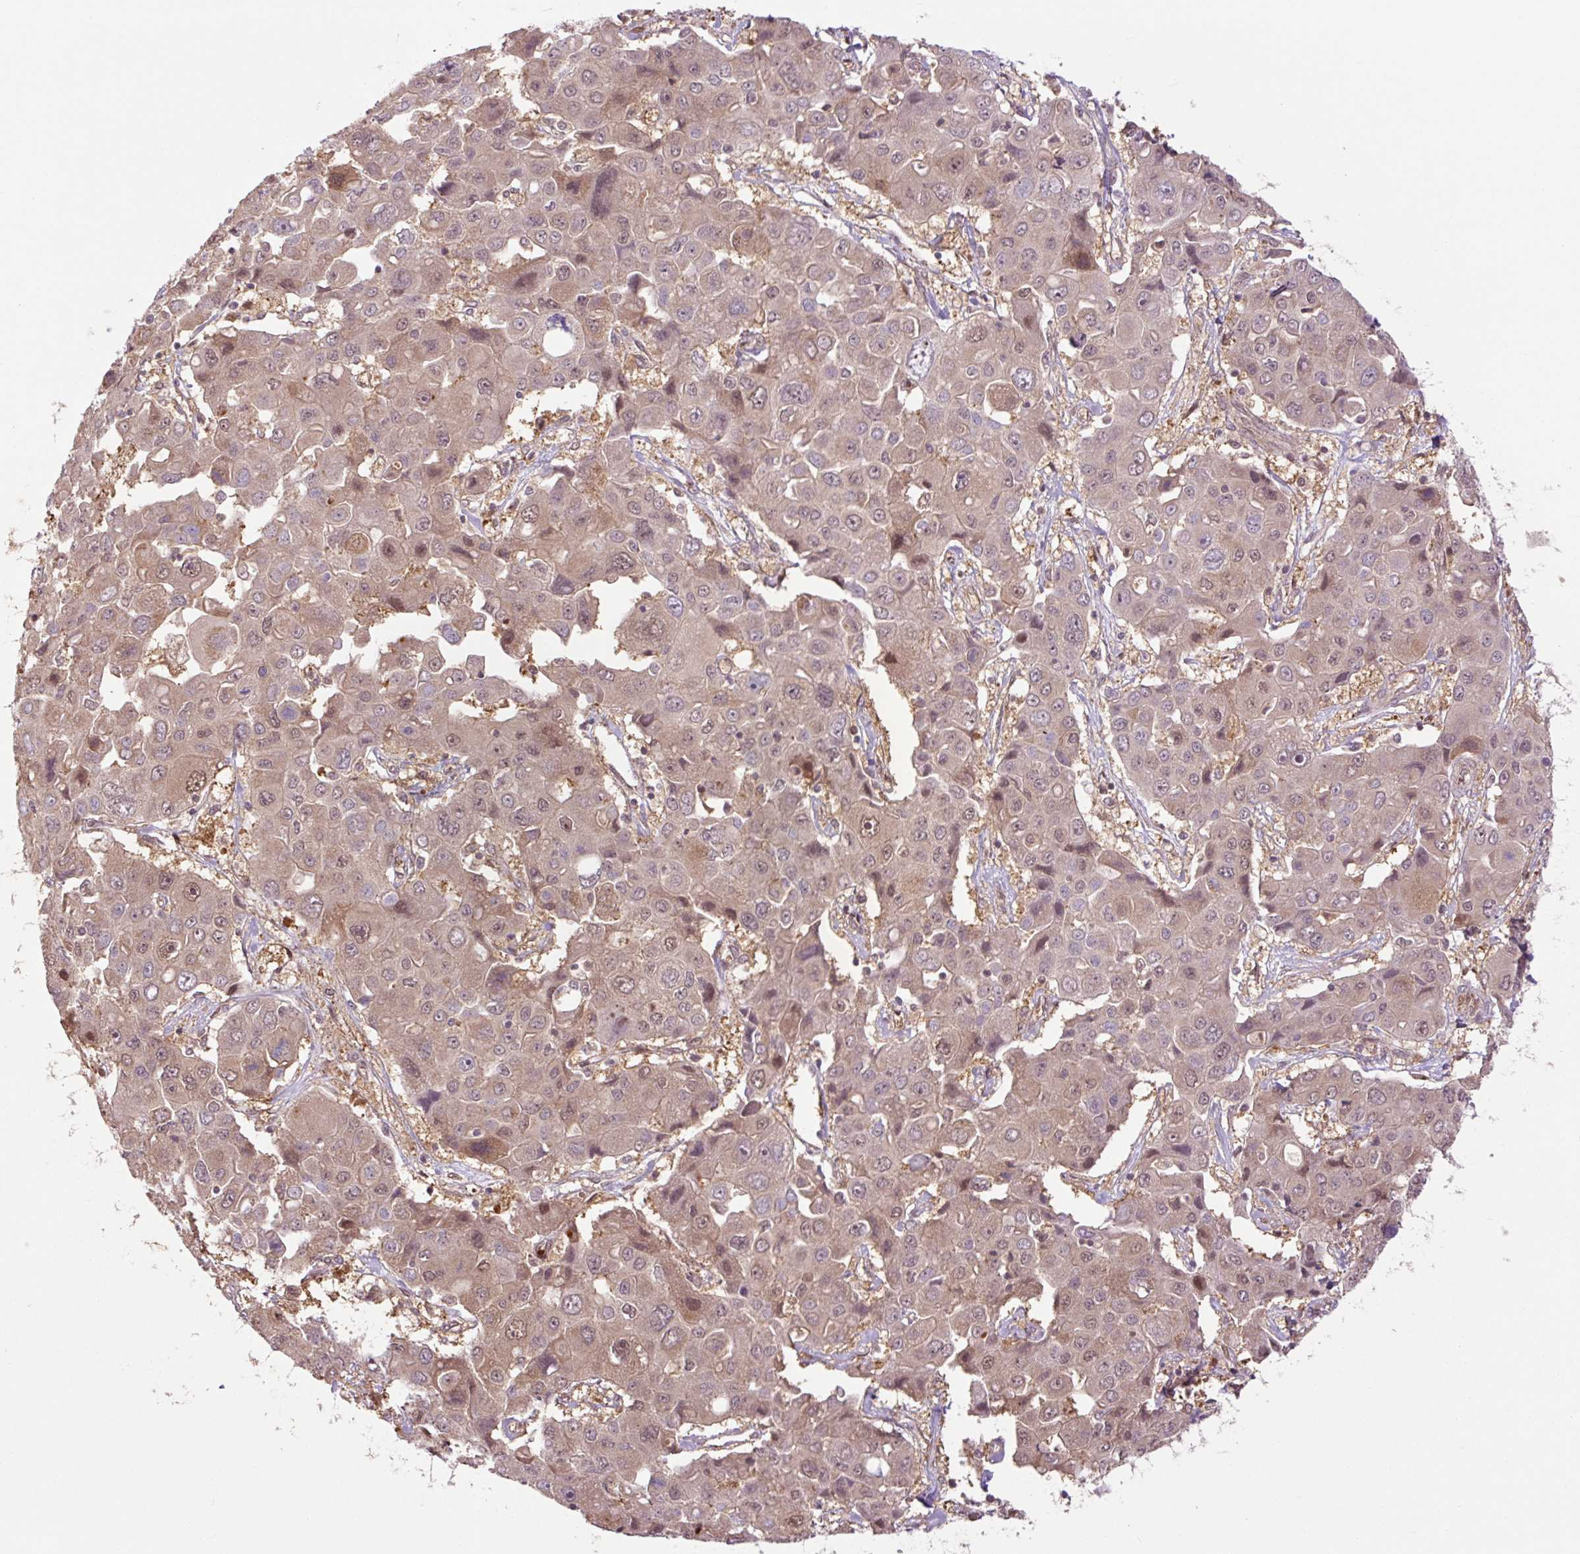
{"staining": {"intensity": "weak", "quantity": "25%-75%", "location": "cytoplasmic/membranous,nuclear"}, "tissue": "liver cancer", "cell_type": "Tumor cells", "image_type": "cancer", "snomed": [{"axis": "morphology", "description": "Cholangiocarcinoma"}, {"axis": "topography", "description": "Liver"}], "caption": "Protein expression analysis of liver cancer displays weak cytoplasmic/membranous and nuclear positivity in about 25%-75% of tumor cells. (Brightfield microscopy of DAB IHC at high magnification).", "gene": "TPT1", "patient": {"sex": "male", "age": 67}}